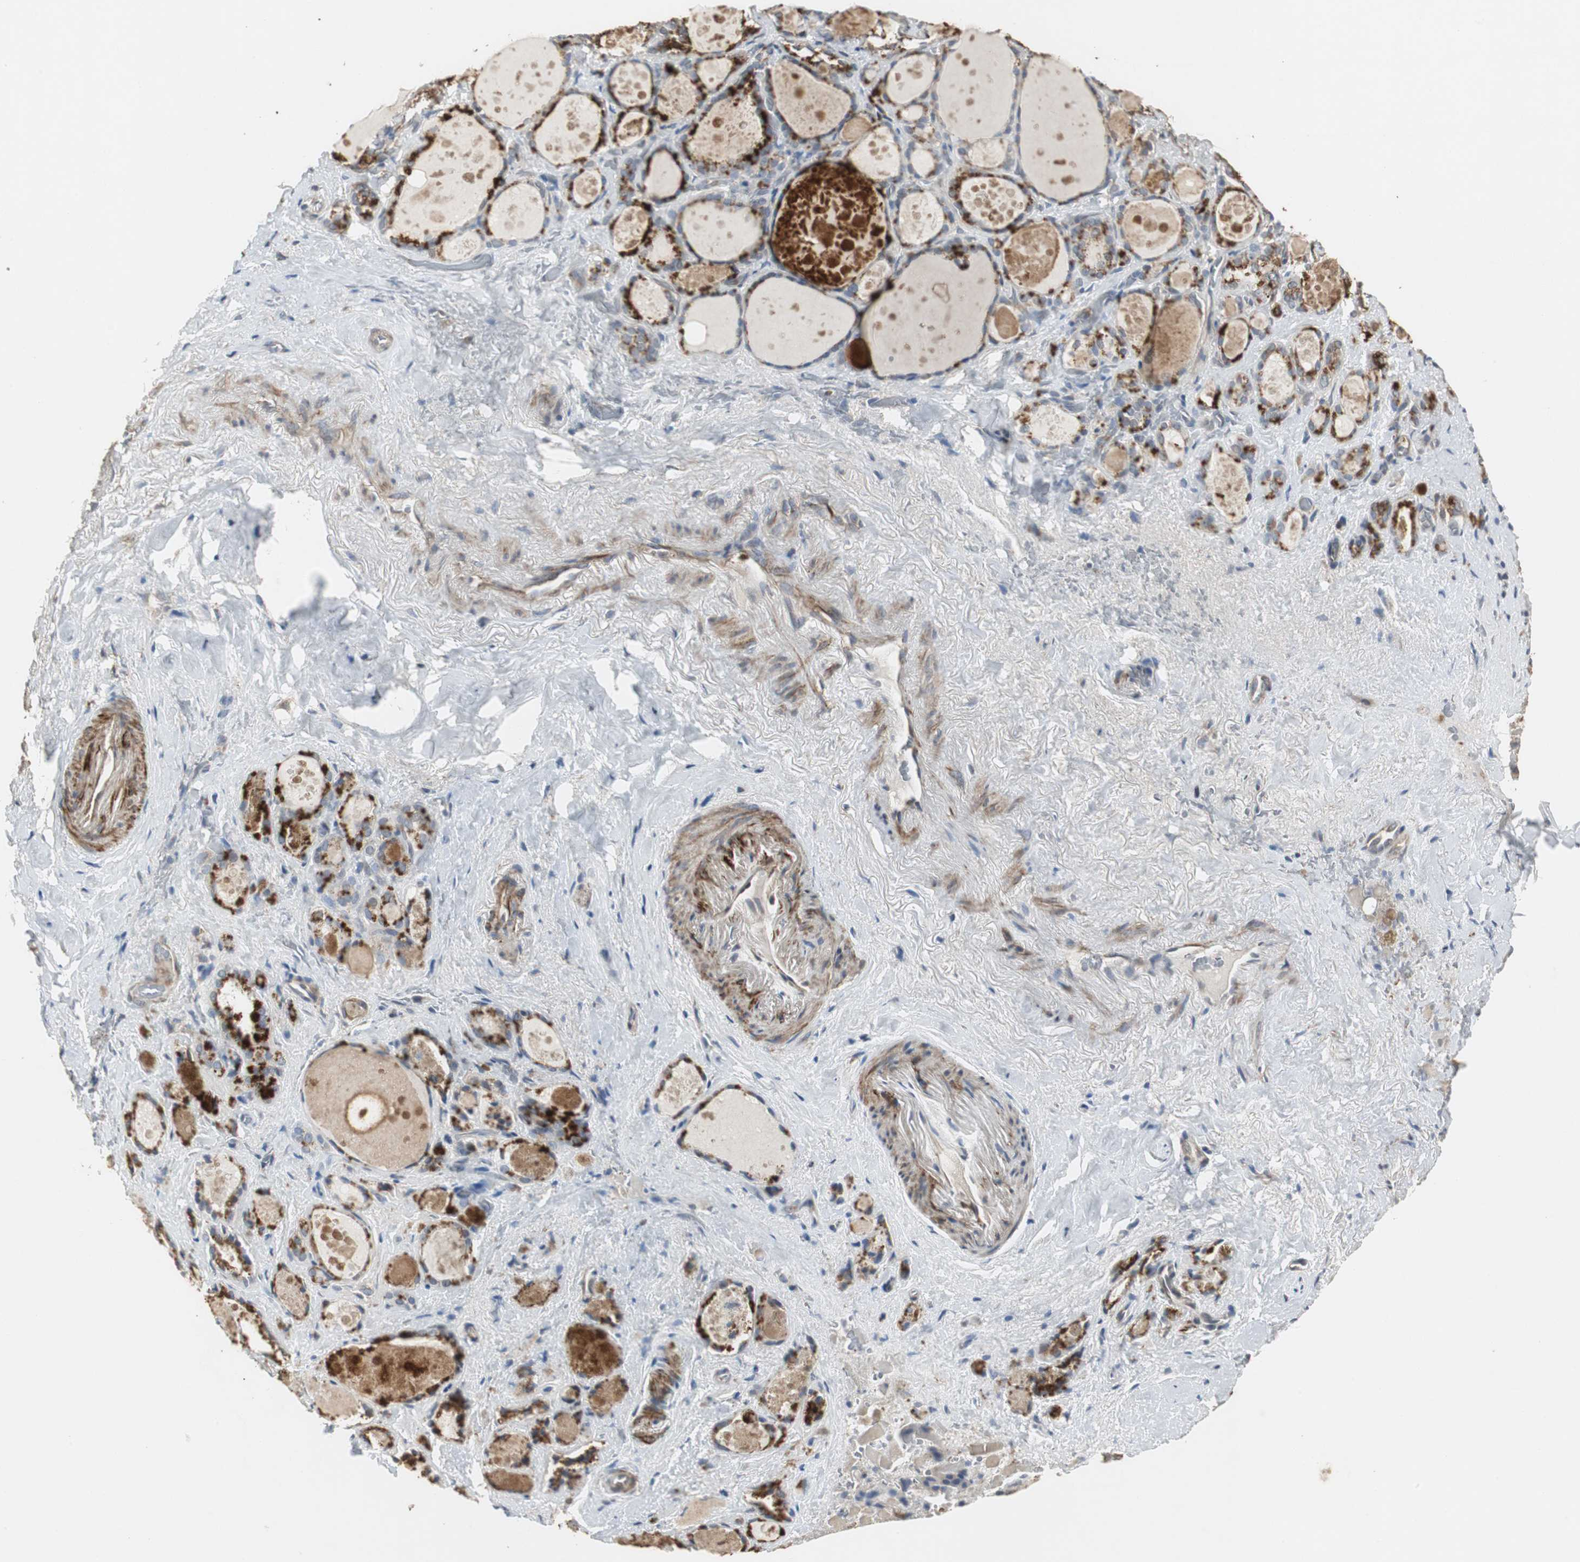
{"staining": {"intensity": "strong", "quantity": ">75%", "location": "cytoplasmic/membranous"}, "tissue": "thyroid gland", "cell_type": "Glandular cells", "image_type": "normal", "snomed": [{"axis": "morphology", "description": "Normal tissue, NOS"}, {"axis": "topography", "description": "Thyroid gland"}], "caption": "The micrograph exhibits staining of benign thyroid gland, revealing strong cytoplasmic/membranous protein positivity (brown color) within glandular cells. (IHC, brightfield microscopy, high magnification).", "gene": "JTB", "patient": {"sex": "female", "age": 75}}